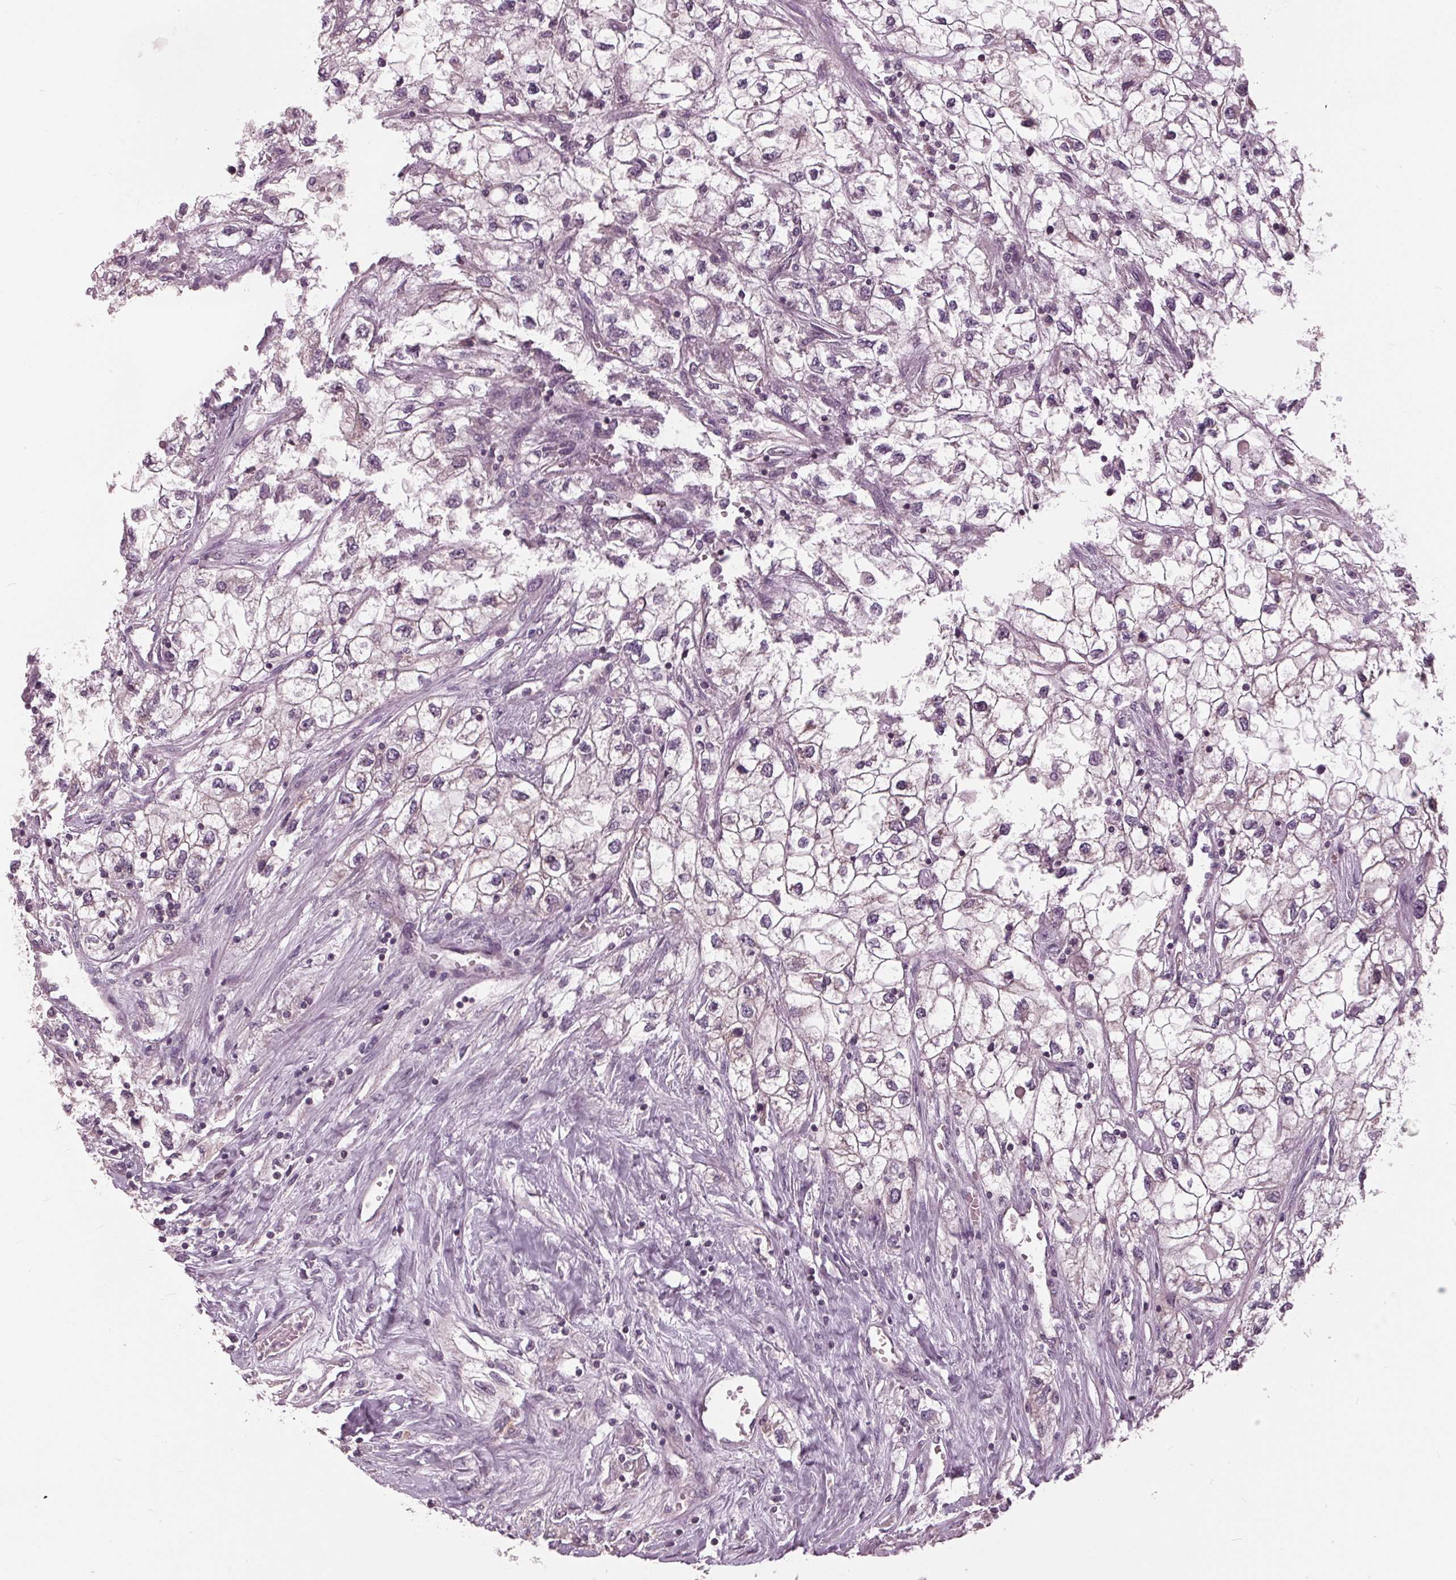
{"staining": {"intensity": "negative", "quantity": "none", "location": "none"}, "tissue": "renal cancer", "cell_type": "Tumor cells", "image_type": "cancer", "snomed": [{"axis": "morphology", "description": "Adenocarcinoma, NOS"}, {"axis": "topography", "description": "Kidney"}], "caption": "Immunohistochemistry micrograph of neoplastic tissue: renal adenocarcinoma stained with DAB (3,3'-diaminobenzidine) demonstrates no significant protein staining in tumor cells. Nuclei are stained in blue.", "gene": "SIGLEC6", "patient": {"sex": "male", "age": 59}}